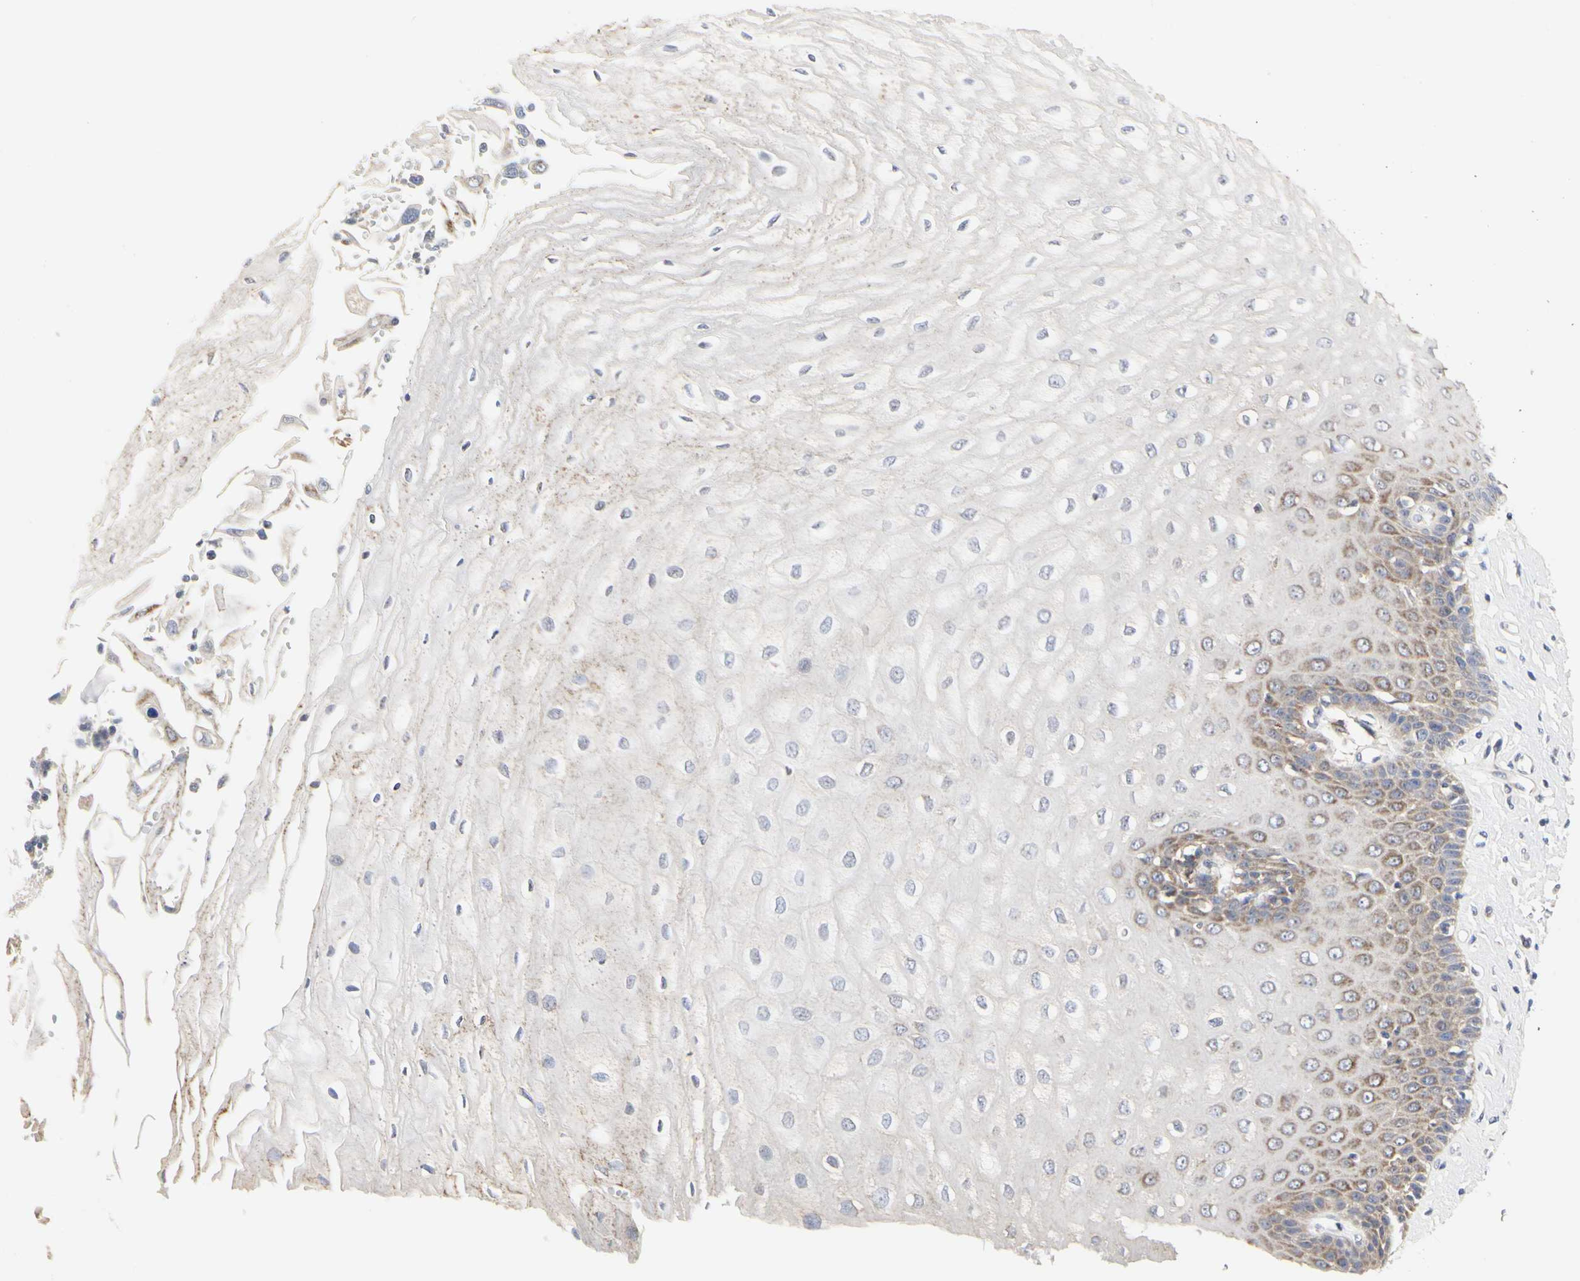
{"staining": {"intensity": "moderate", "quantity": "25%-75%", "location": "cytoplasmic/membranous"}, "tissue": "esophagus", "cell_type": "Squamous epithelial cells", "image_type": "normal", "snomed": [{"axis": "morphology", "description": "Normal tissue, NOS"}, {"axis": "topography", "description": "Esophagus"}], "caption": "Esophagus stained with immunohistochemistry exhibits moderate cytoplasmic/membranous staining in about 25%-75% of squamous epithelial cells.", "gene": "SHANK2", "patient": {"sex": "male", "age": 65}}